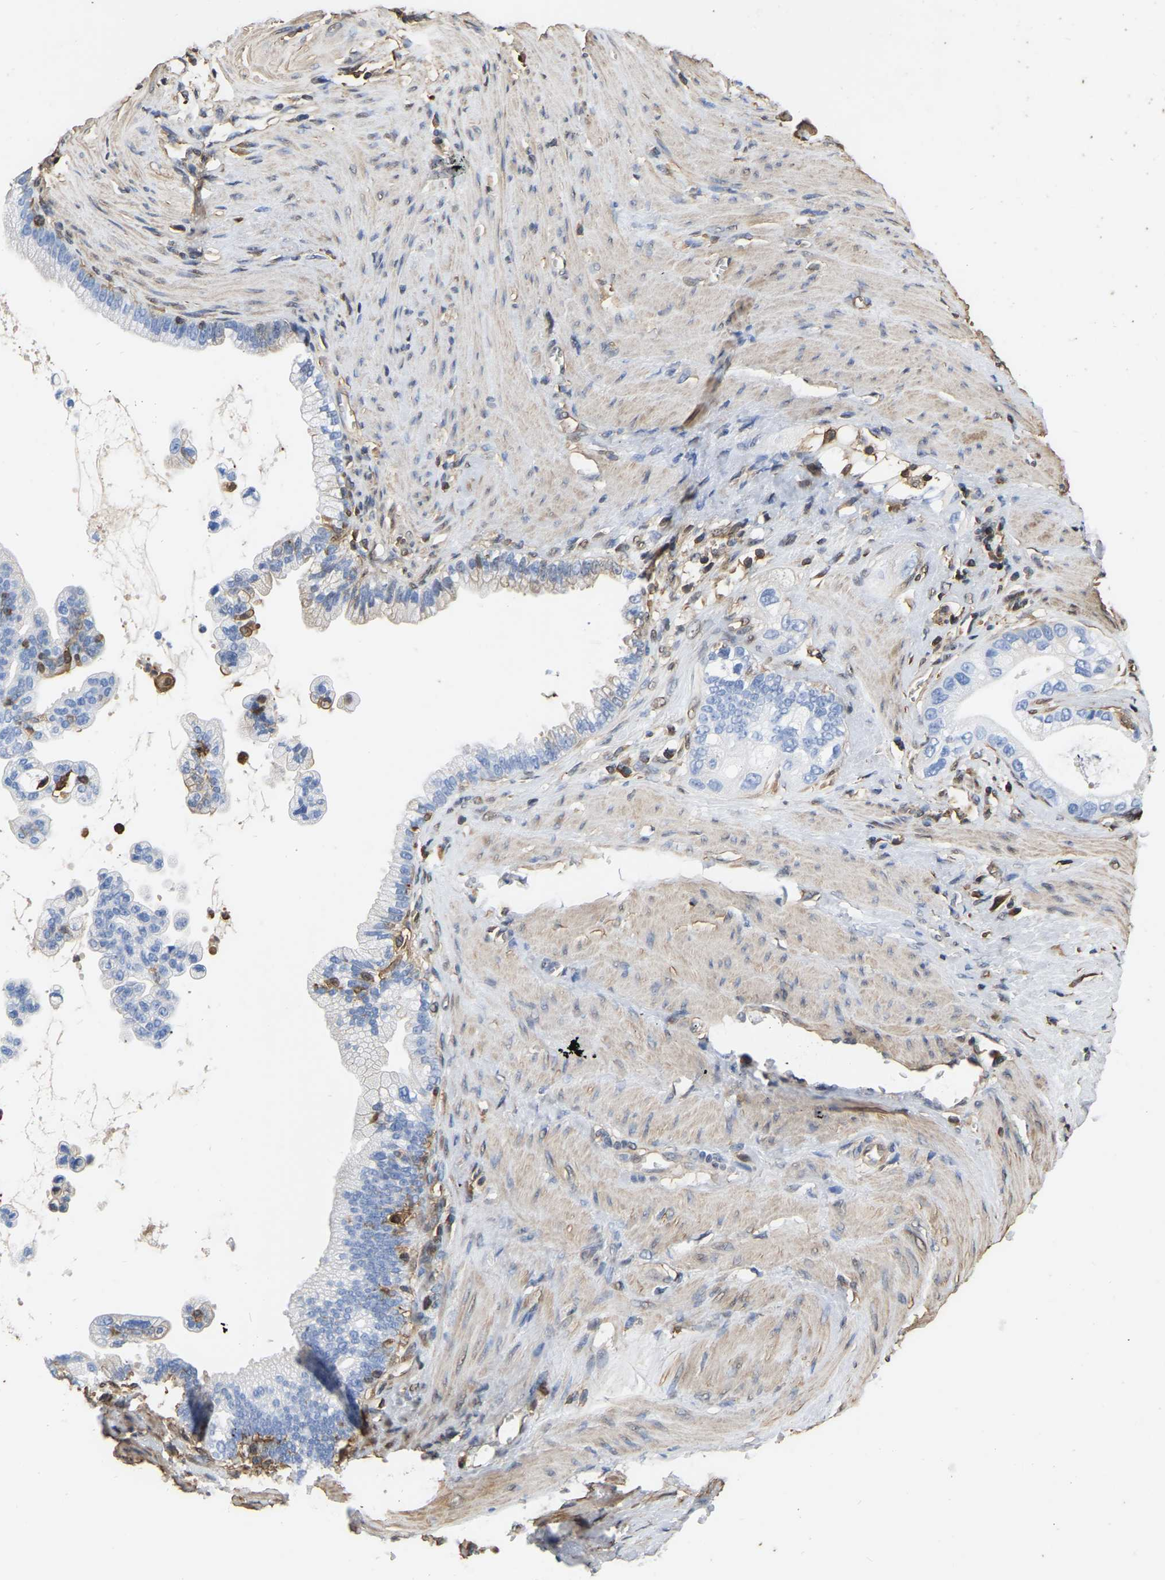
{"staining": {"intensity": "negative", "quantity": "none", "location": "none"}, "tissue": "pancreatic cancer", "cell_type": "Tumor cells", "image_type": "cancer", "snomed": [{"axis": "morphology", "description": "Adenocarcinoma, NOS"}, {"axis": "topography", "description": "Pancreas"}], "caption": "Pancreatic adenocarcinoma was stained to show a protein in brown. There is no significant positivity in tumor cells.", "gene": "LDHB", "patient": {"sex": "male", "age": 69}}